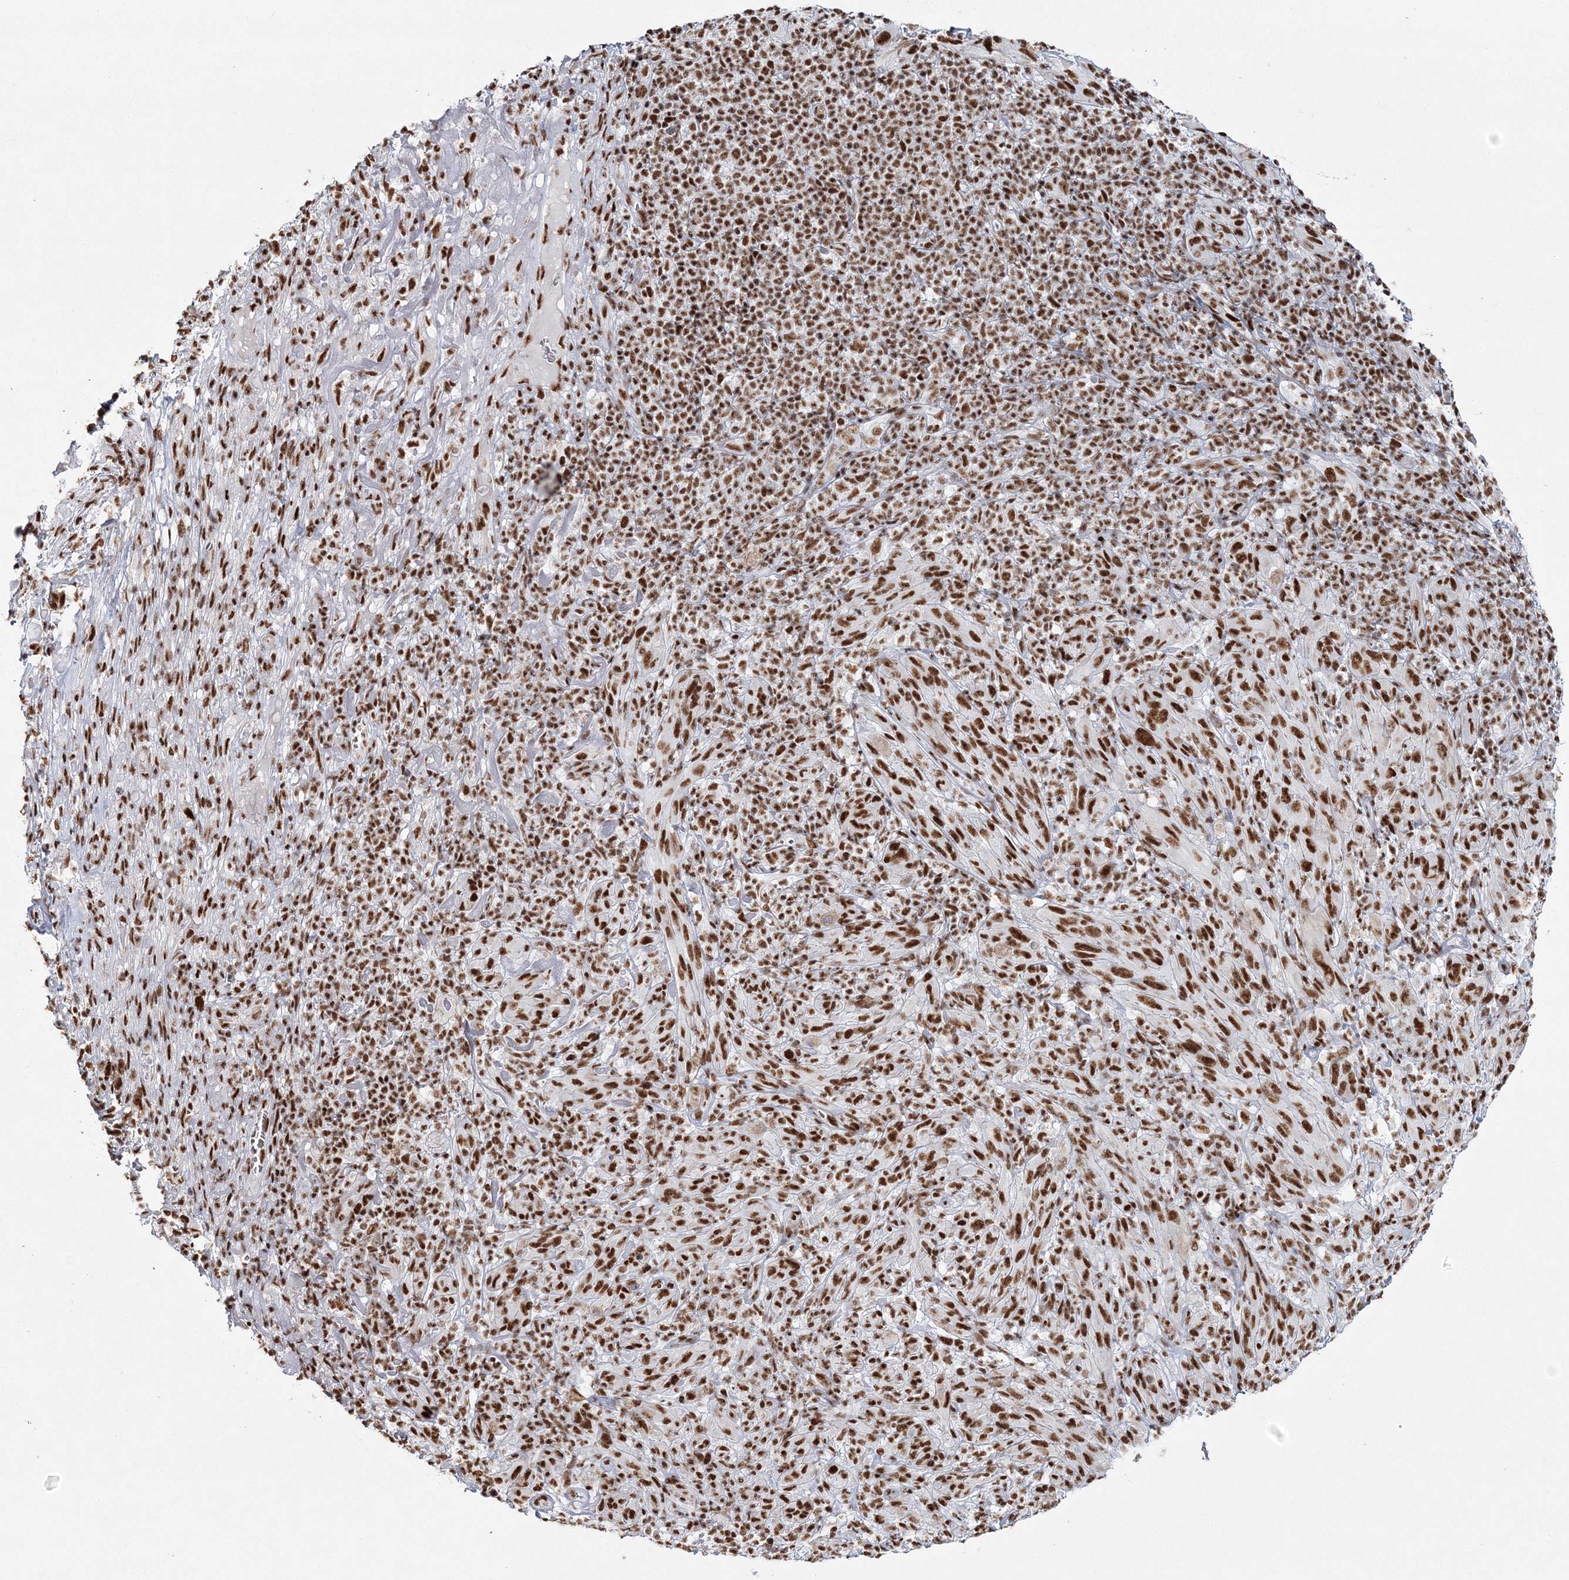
{"staining": {"intensity": "moderate", "quantity": ">75%", "location": "nuclear"}, "tissue": "melanoma", "cell_type": "Tumor cells", "image_type": "cancer", "snomed": [{"axis": "morphology", "description": "Malignant melanoma, NOS"}, {"axis": "topography", "description": "Skin of head"}], "caption": "Protein expression analysis of human melanoma reveals moderate nuclear expression in approximately >75% of tumor cells.", "gene": "QRICH1", "patient": {"sex": "male", "age": 96}}